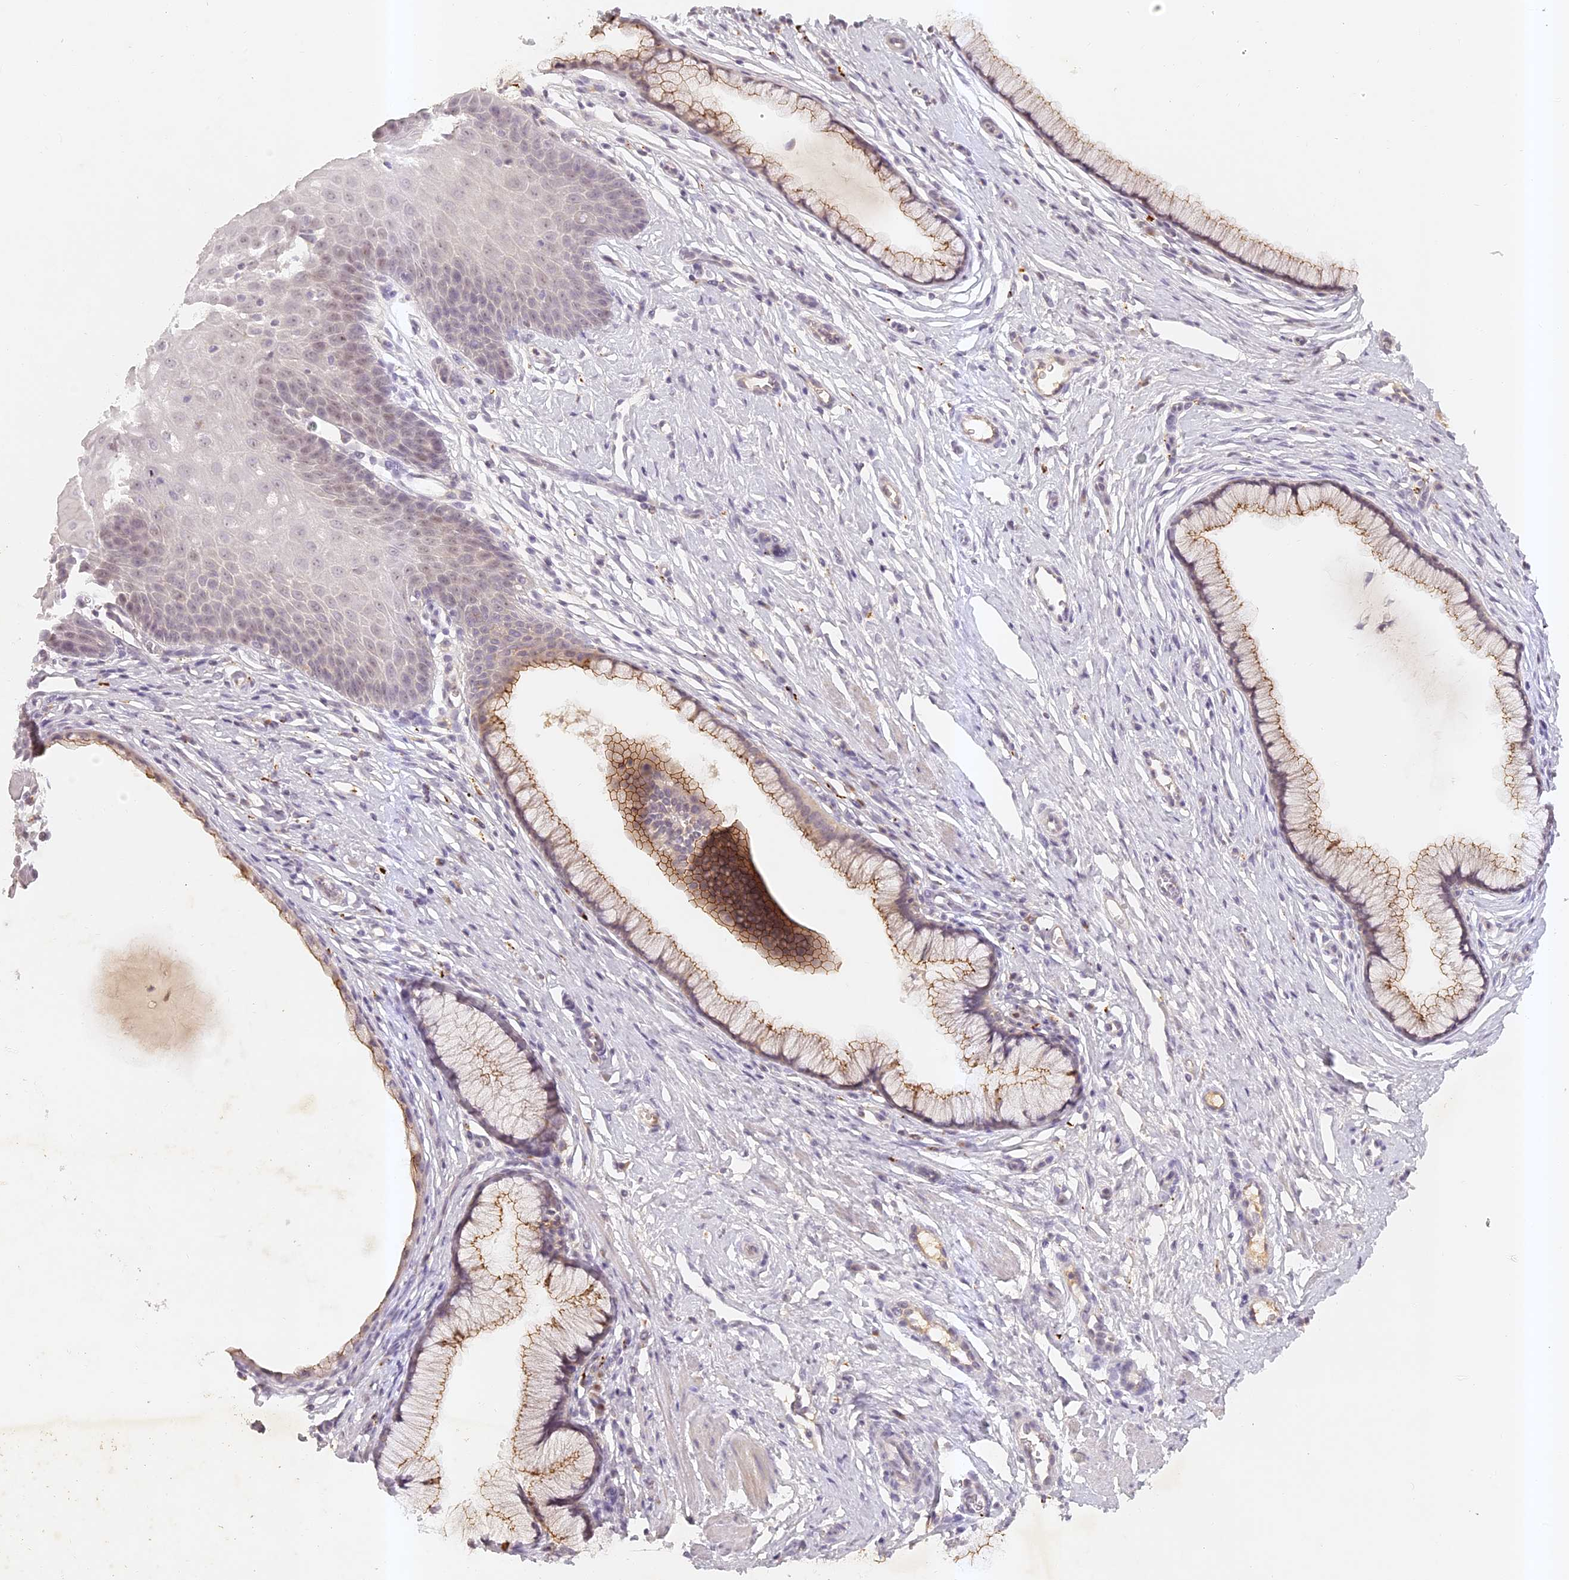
{"staining": {"intensity": "moderate", "quantity": "25%-75%", "location": "cytoplasmic/membranous"}, "tissue": "cervix", "cell_type": "Glandular cells", "image_type": "normal", "snomed": [{"axis": "morphology", "description": "Normal tissue, NOS"}, {"axis": "topography", "description": "Cervix"}], "caption": "Glandular cells reveal medium levels of moderate cytoplasmic/membranous expression in about 25%-75% of cells in benign human cervix. Using DAB (3,3'-diaminobenzidine) (brown) and hematoxylin (blue) stains, captured at high magnification using brightfield microscopy.", "gene": "ELL3", "patient": {"sex": "female", "age": 36}}